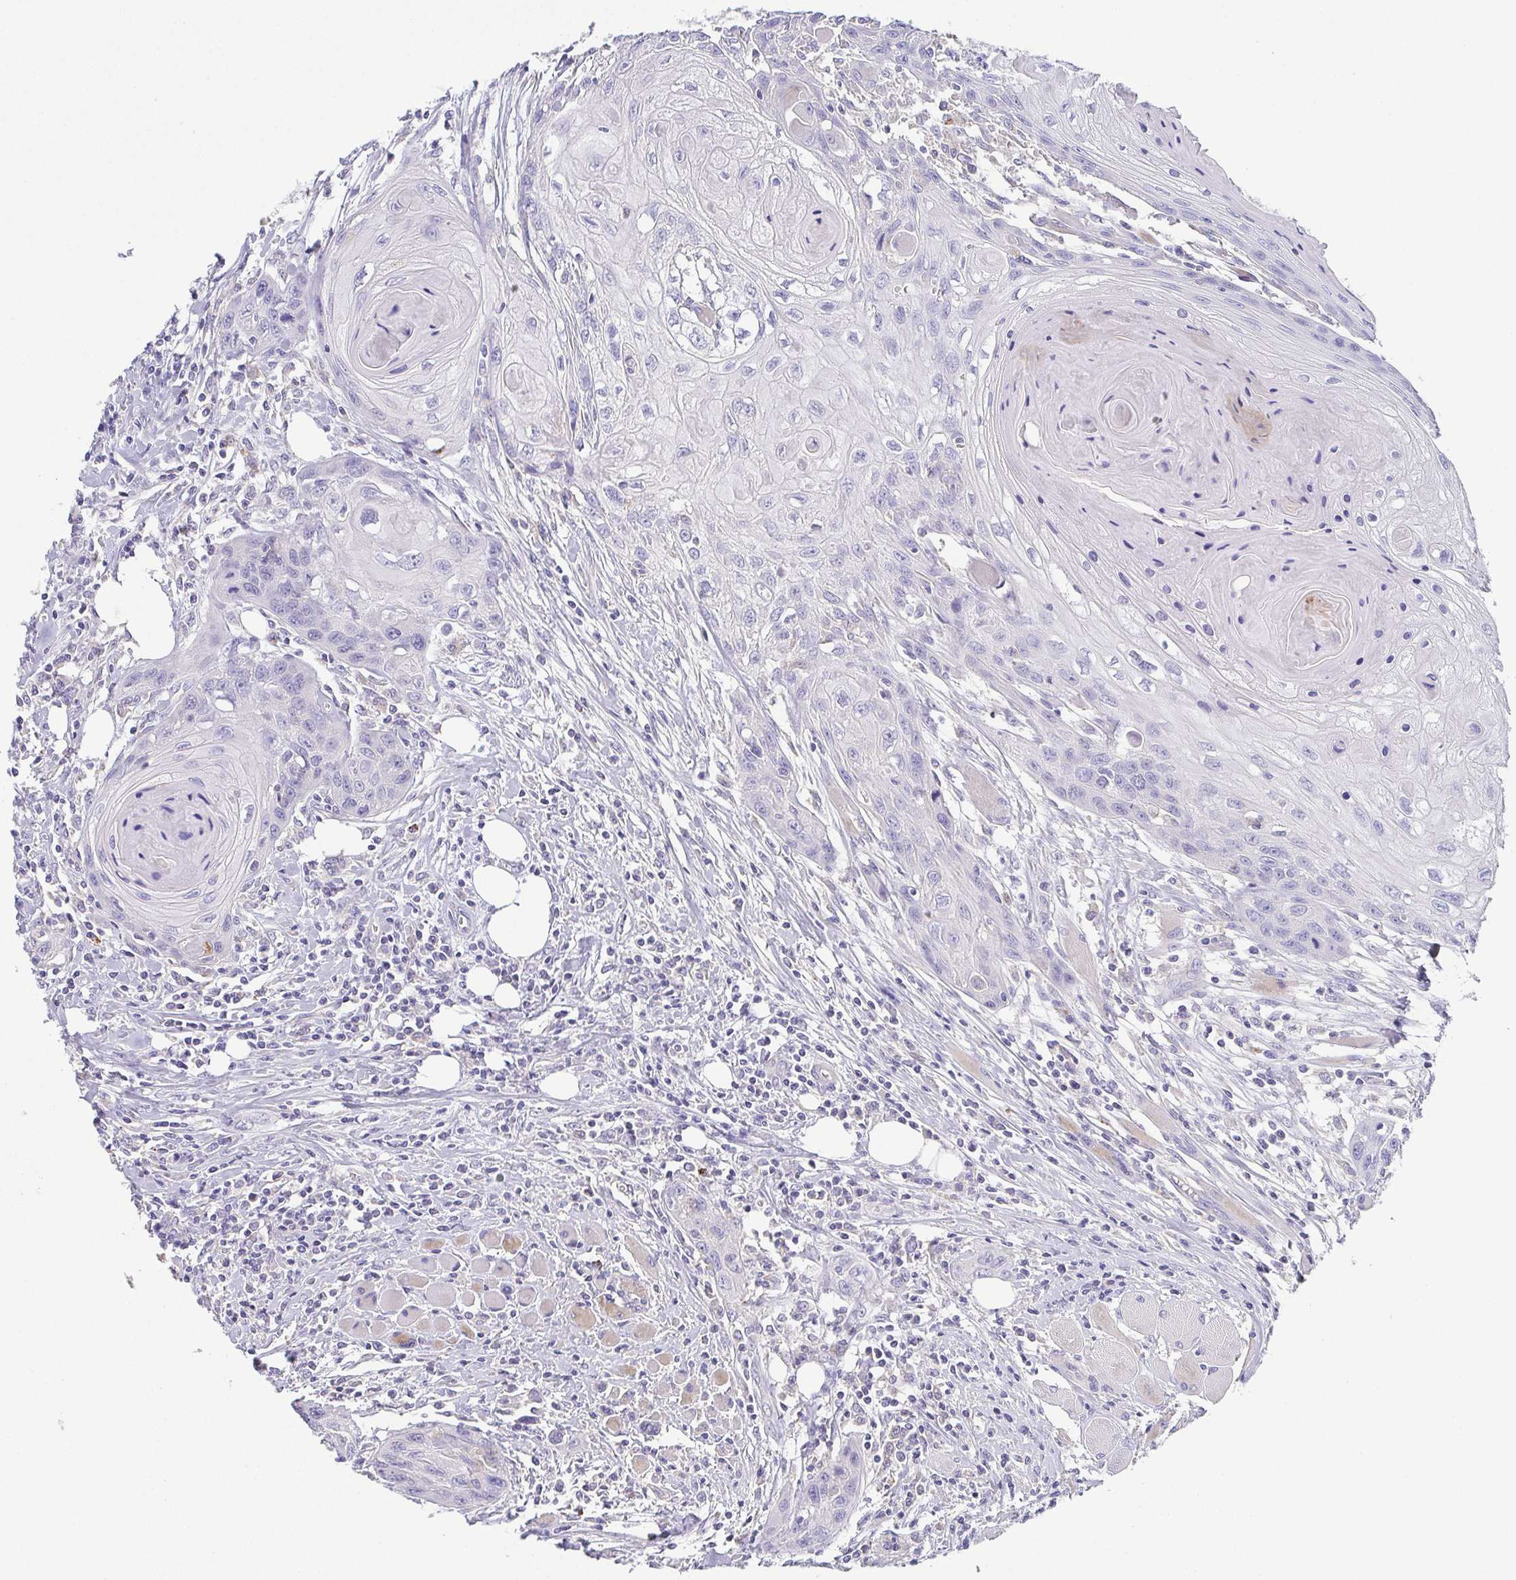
{"staining": {"intensity": "negative", "quantity": "none", "location": "none"}, "tissue": "head and neck cancer", "cell_type": "Tumor cells", "image_type": "cancer", "snomed": [{"axis": "morphology", "description": "Squamous cell carcinoma, NOS"}, {"axis": "topography", "description": "Oral tissue"}, {"axis": "topography", "description": "Head-Neck"}], "caption": "Tumor cells are negative for brown protein staining in squamous cell carcinoma (head and neck).", "gene": "PKDREJ", "patient": {"sex": "male", "age": 58}}